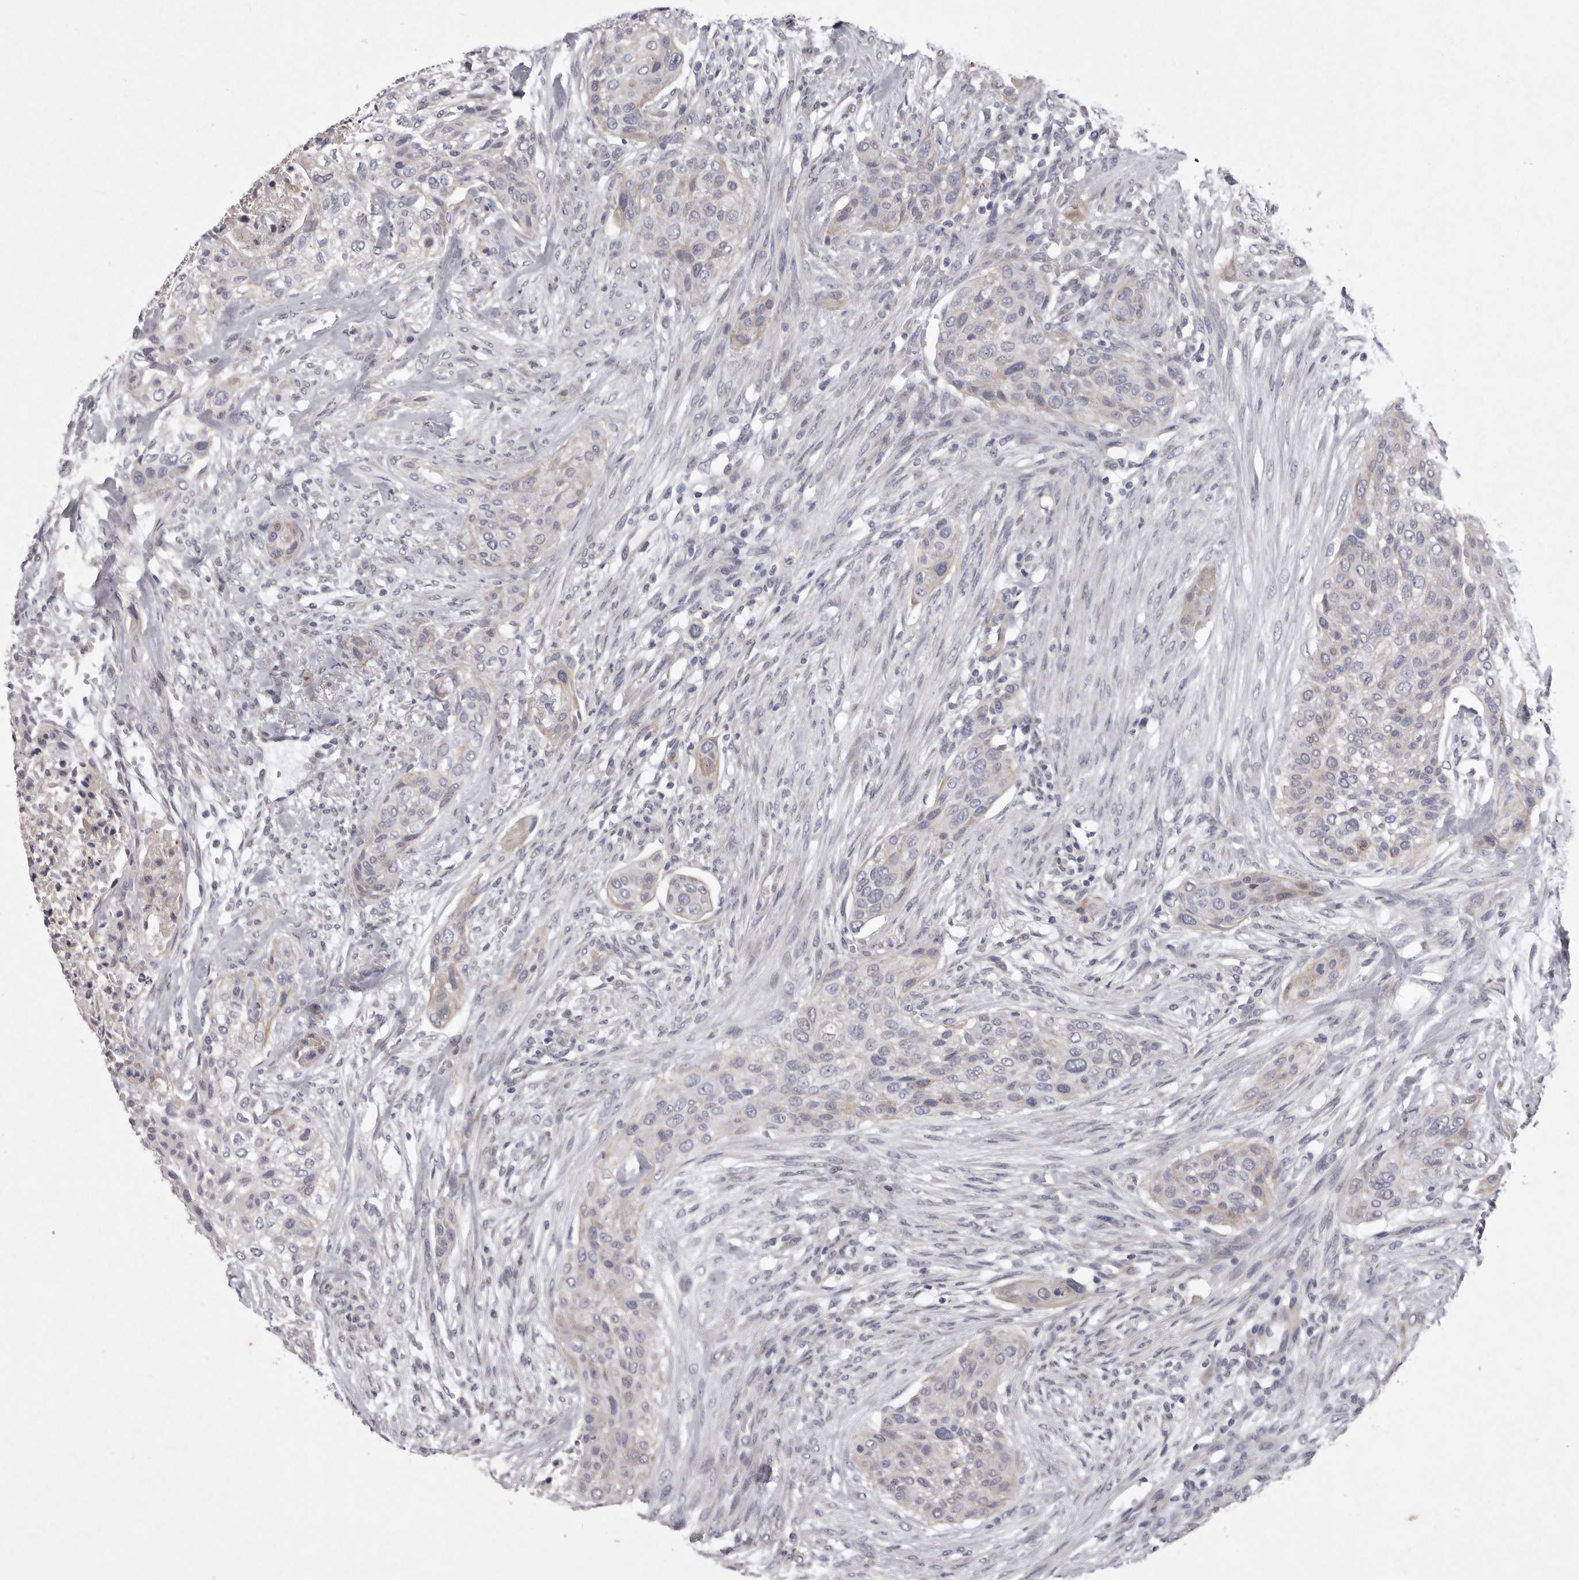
{"staining": {"intensity": "weak", "quantity": "<25%", "location": "cytoplasmic/membranous"}, "tissue": "urothelial cancer", "cell_type": "Tumor cells", "image_type": "cancer", "snomed": [{"axis": "morphology", "description": "Urothelial carcinoma, High grade"}, {"axis": "topography", "description": "Urinary bladder"}], "caption": "Urothelial carcinoma (high-grade) was stained to show a protein in brown. There is no significant expression in tumor cells.", "gene": "NKAIN4", "patient": {"sex": "male", "age": 35}}